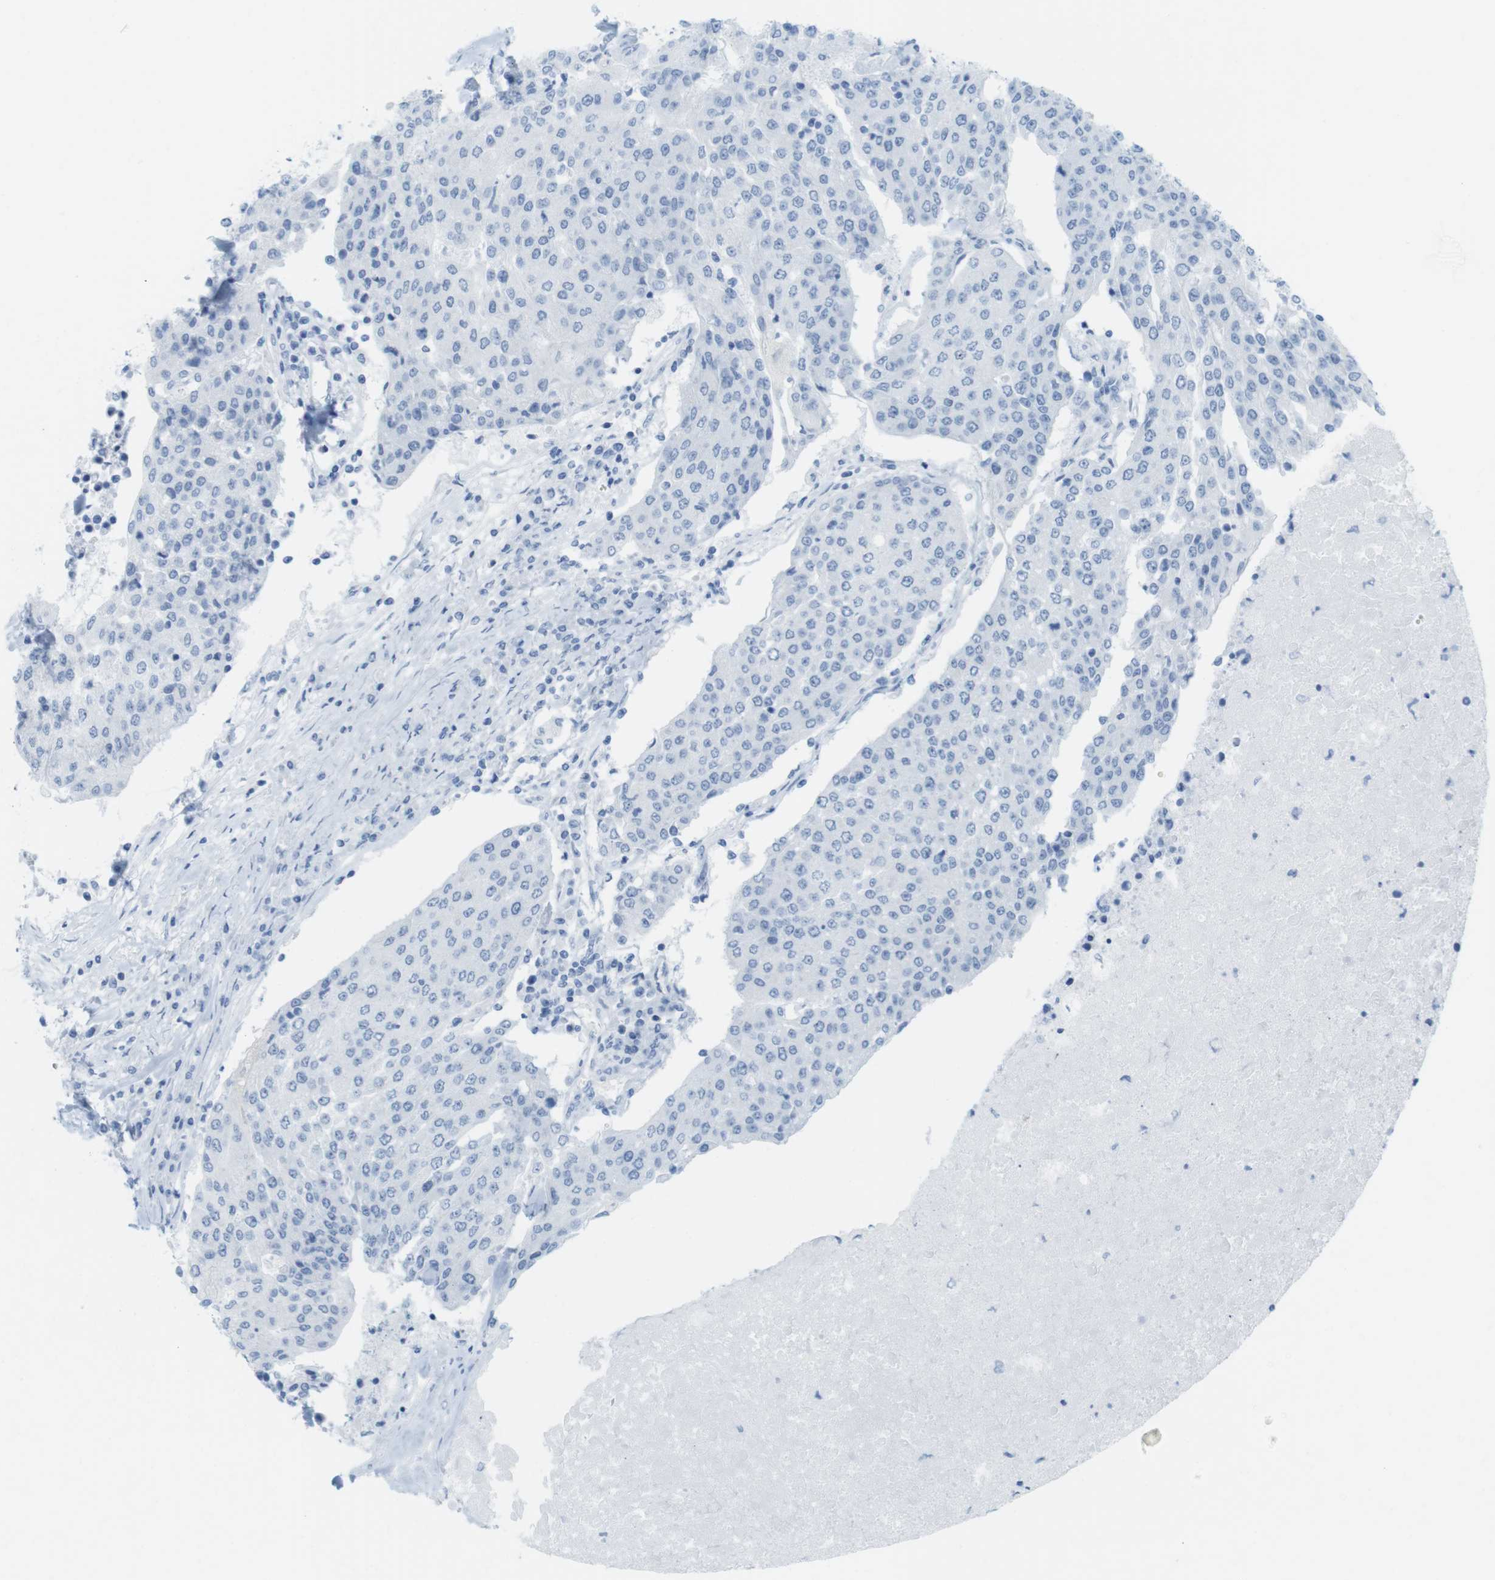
{"staining": {"intensity": "negative", "quantity": "none", "location": "none"}, "tissue": "urothelial cancer", "cell_type": "Tumor cells", "image_type": "cancer", "snomed": [{"axis": "morphology", "description": "Urothelial carcinoma, High grade"}, {"axis": "topography", "description": "Urinary bladder"}], "caption": "DAB (3,3'-diaminobenzidine) immunohistochemical staining of human urothelial cancer shows no significant expression in tumor cells.", "gene": "TNNT2", "patient": {"sex": "female", "age": 85}}